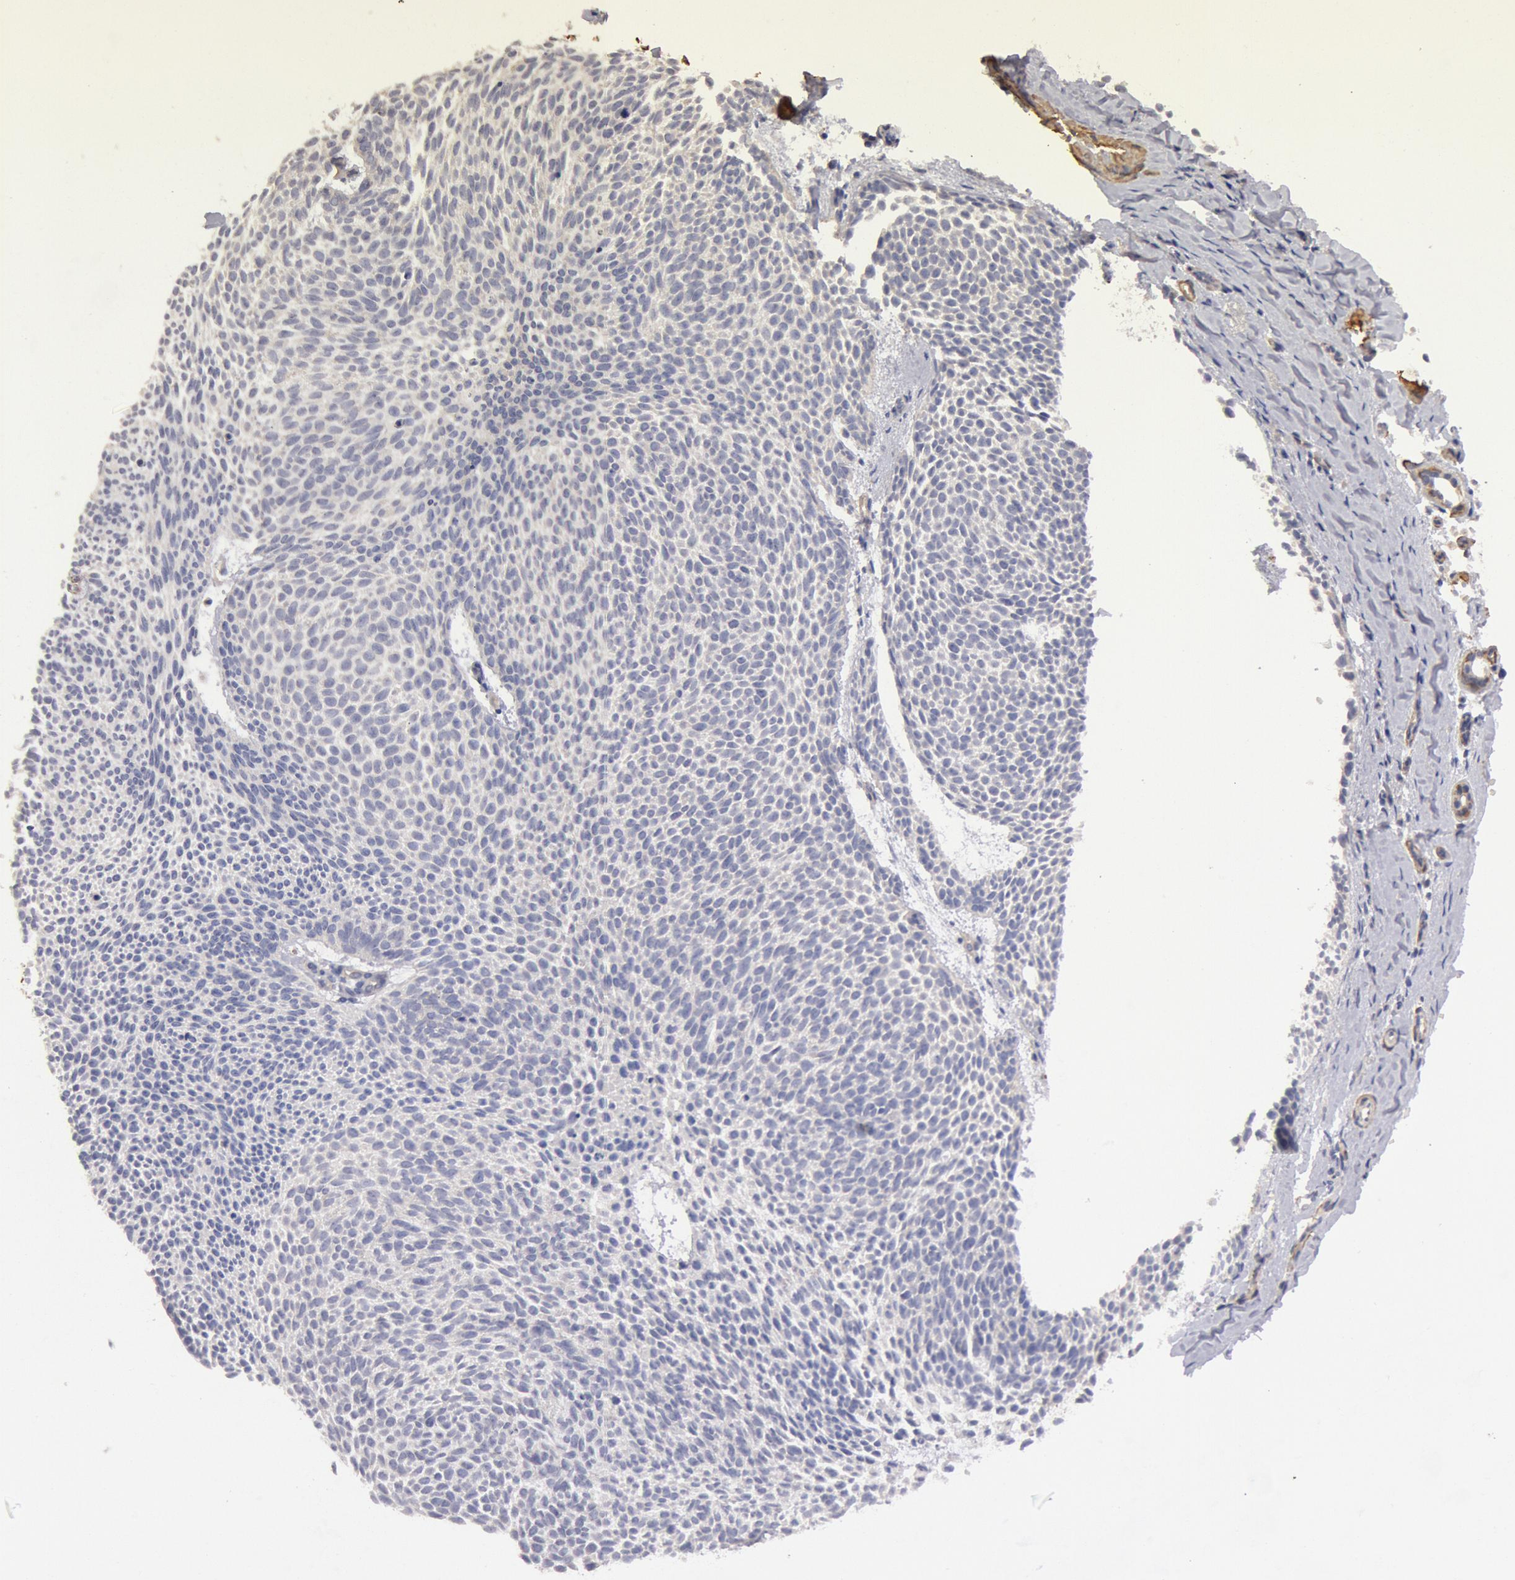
{"staining": {"intensity": "weak", "quantity": "25%-75%", "location": "cytoplasmic/membranous"}, "tissue": "skin cancer", "cell_type": "Tumor cells", "image_type": "cancer", "snomed": [{"axis": "morphology", "description": "Basal cell carcinoma"}, {"axis": "topography", "description": "Skin"}], "caption": "This histopathology image exhibits skin cancer stained with IHC to label a protein in brown. The cytoplasmic/membranous of tumor cells show weak positivity for the protein. Nuclei are counter-stained blue.", "gene": "TMED8", "patient": {"sex": "male", "age": 84}}